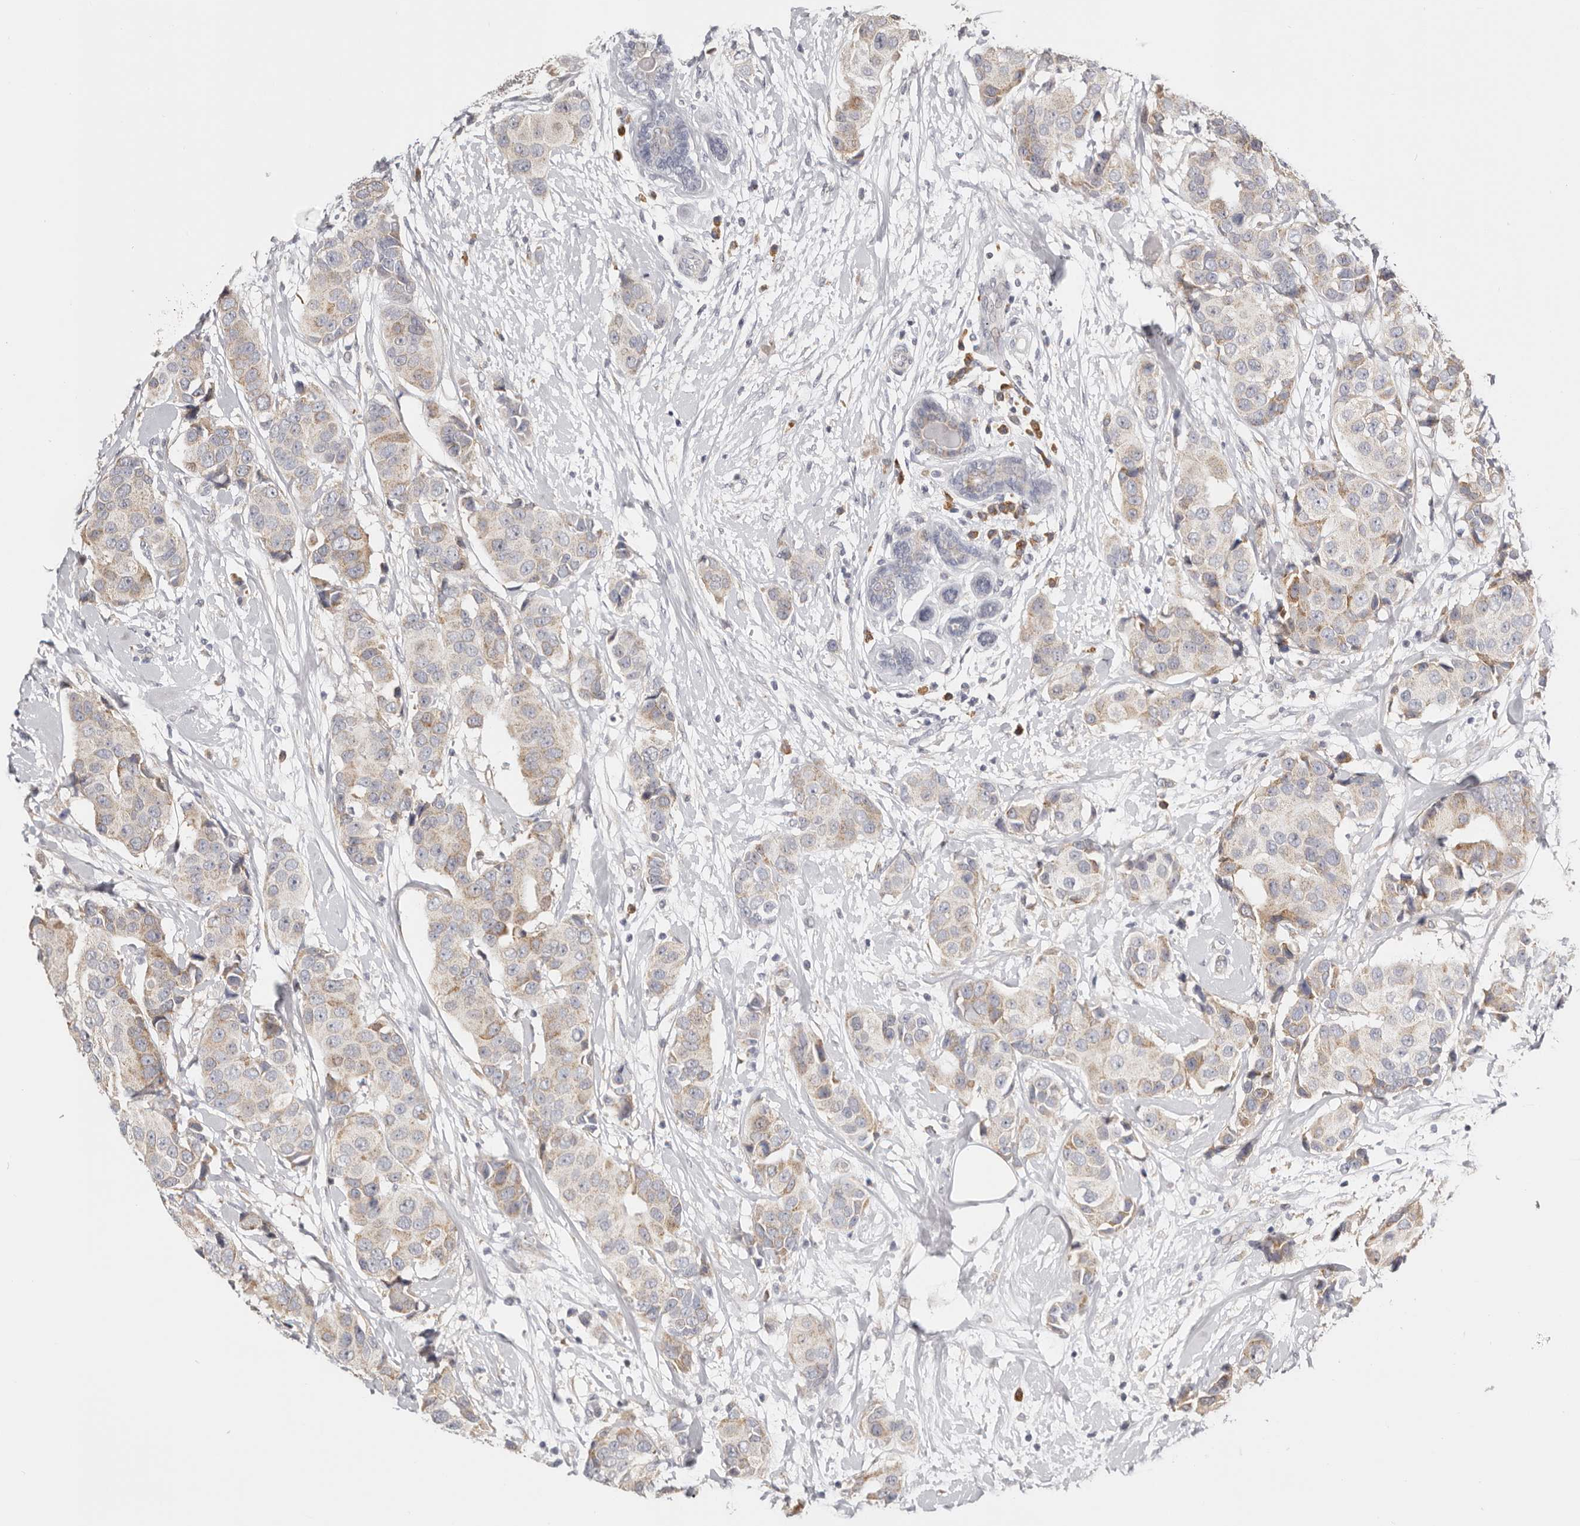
{"staining": {"intensity": "weak", "quantity": "25%-75%", "location": "cytoplasmic/membranous"}, "tissue": "breast cancer", "cell_type": "Tumor cells", "image_type": "cancer", "snomed": [{"axis": "morphology", "description": "Normal tissue, NOS"}, {"axis": "morphology", "description": "Duct carcinoma"}, {"axis": "topography", "description": "Breast"}], "caption": "Weak cytoplasmic/membranous protein expression is seen in approximately 25%-75% of tumor cells in infiltrating ductal carcinoma (breast).", "gene": "IL32", "patient": {"sex": "female", "age": 39}}